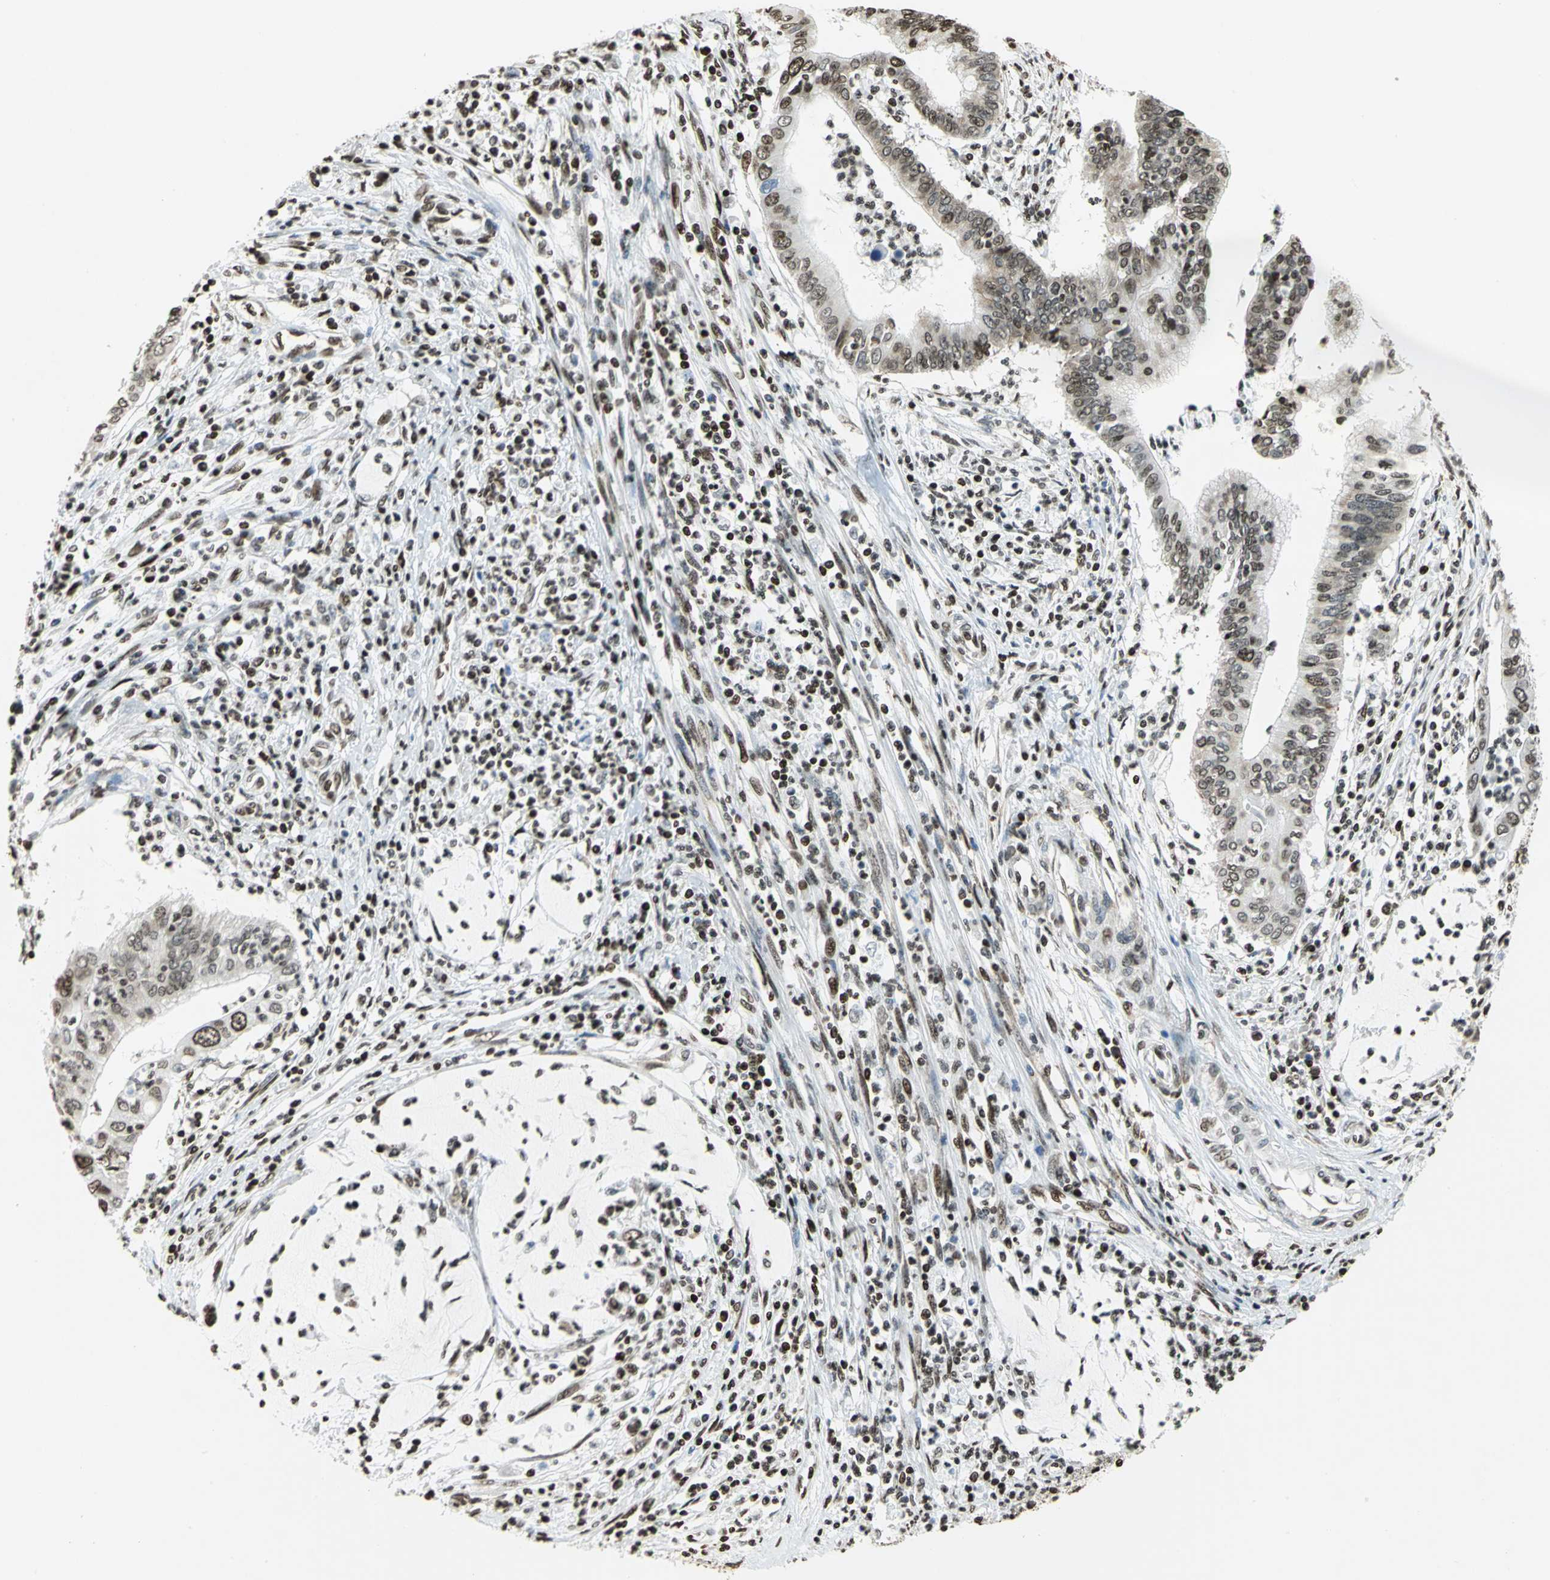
{"staining": {"intensity": "strong", "quantity": ">75%", "location": "nuclear"}, "tissue": "cervical cancer", "cell_type": "Tumor cells", "image_type": "cancer", "snomed": [{"axis": "morphology", "description": "Adenocarcinoma, NOS"}, {"axis": "topography", "description": "Cervix"}], "caption": "Immunohistochemistry (IHC) (DAB (3,3'-diaminobenzidine)) staining of adenocarcinoma (cervical) exhibits strong nuclear protein expression in approximately >75% of tumor cells.", "gene": "HMGB1", "patient": {"sex": "female", "age": 36}}